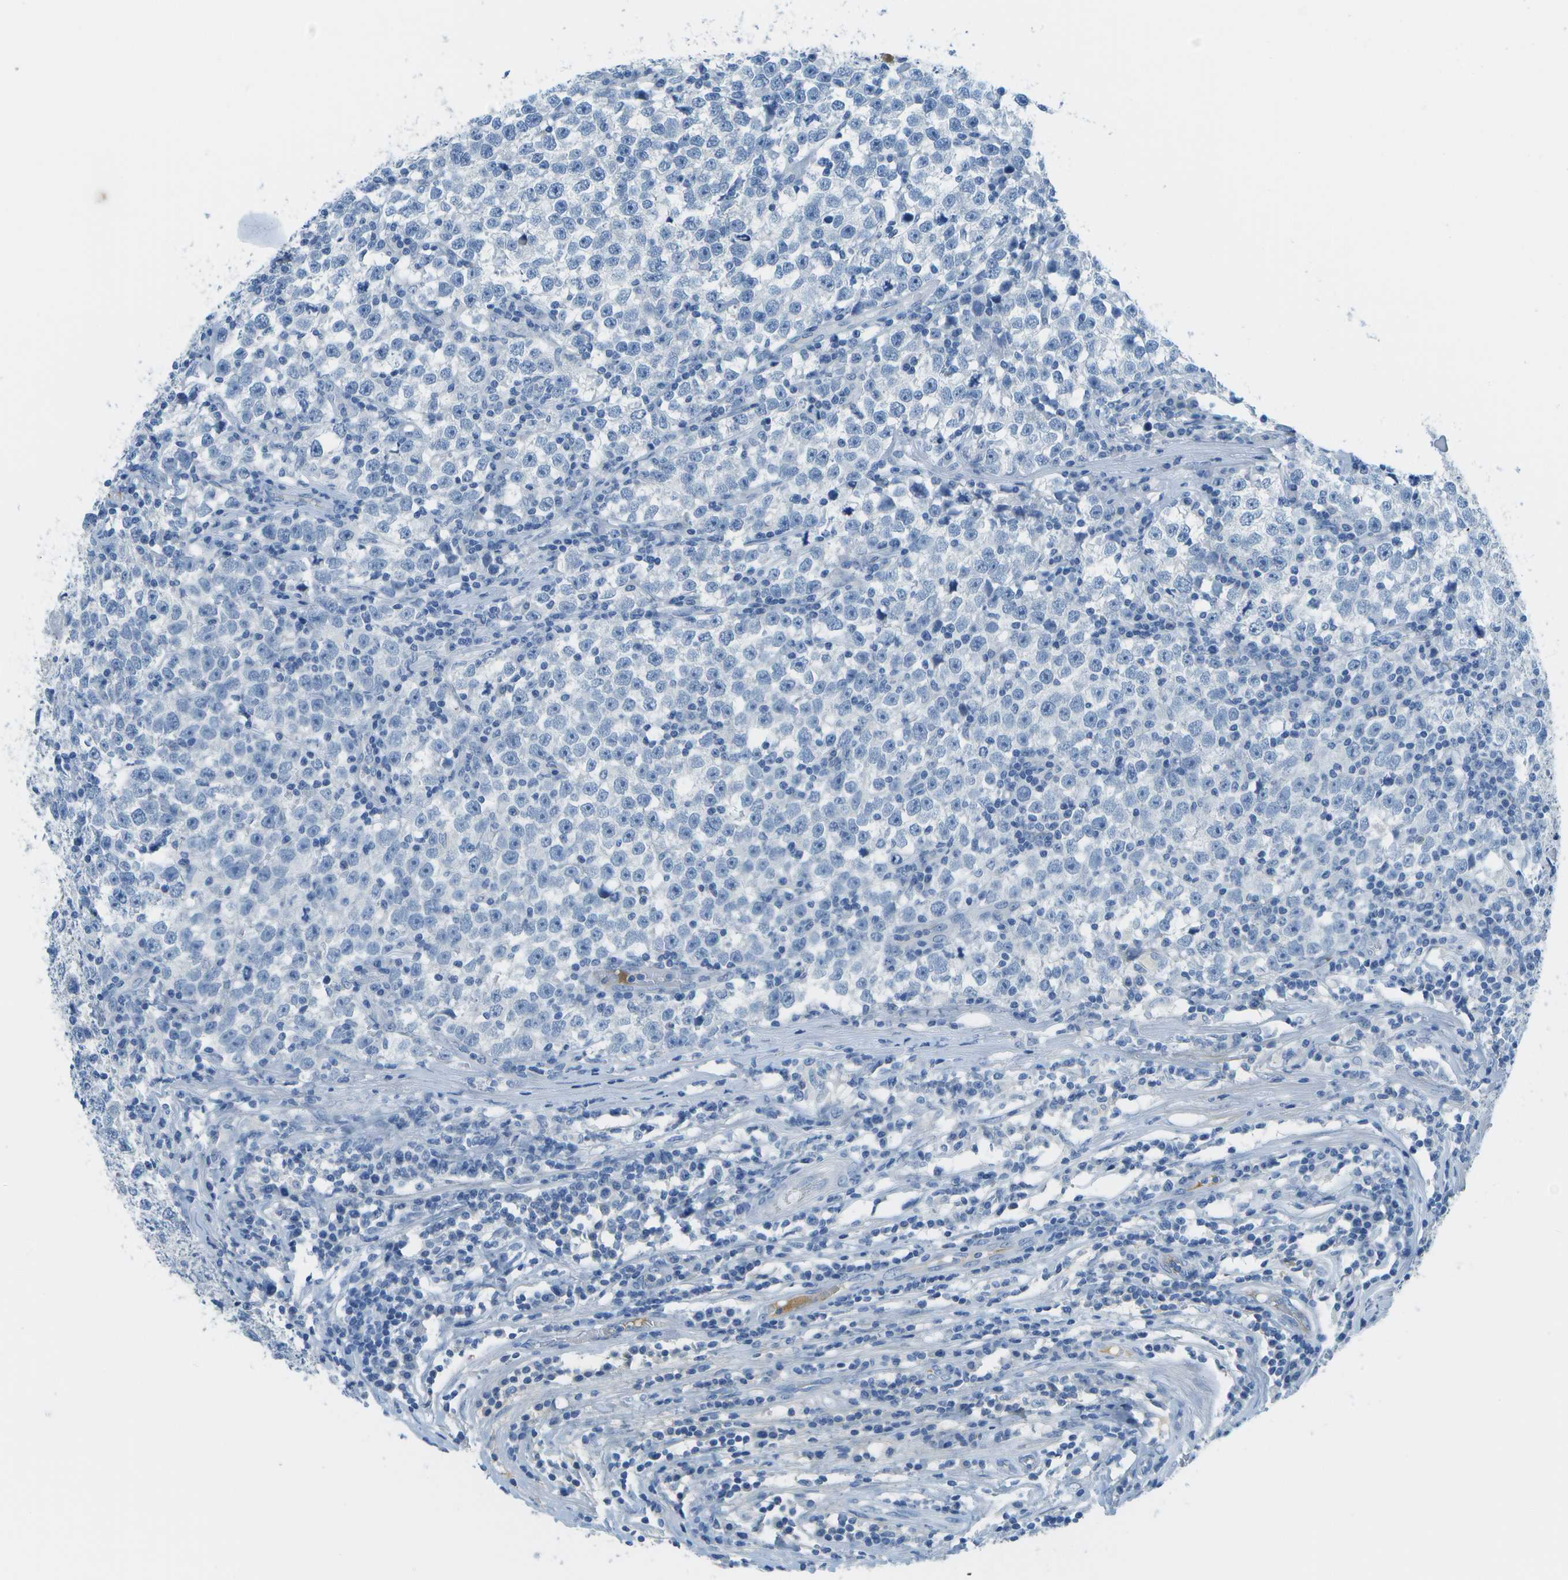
{"staining": {"intensity": "negative", "quantity": "none", "location": "none"}, "tissue": "testis cancer", "cell_type": "Tumor cells", "image_type": "cancer", "snomed": [{"axis": "morphology", "description": "Seminoma, NOS"}, {"axis": "topography", "description": "Testis"}], "caption": "This is a micrograph of IHC staining of testis seminoma, which shows no expression in tumor cells.", "gene": "C1S", "patient": {"sex": "male", "age": 43}}